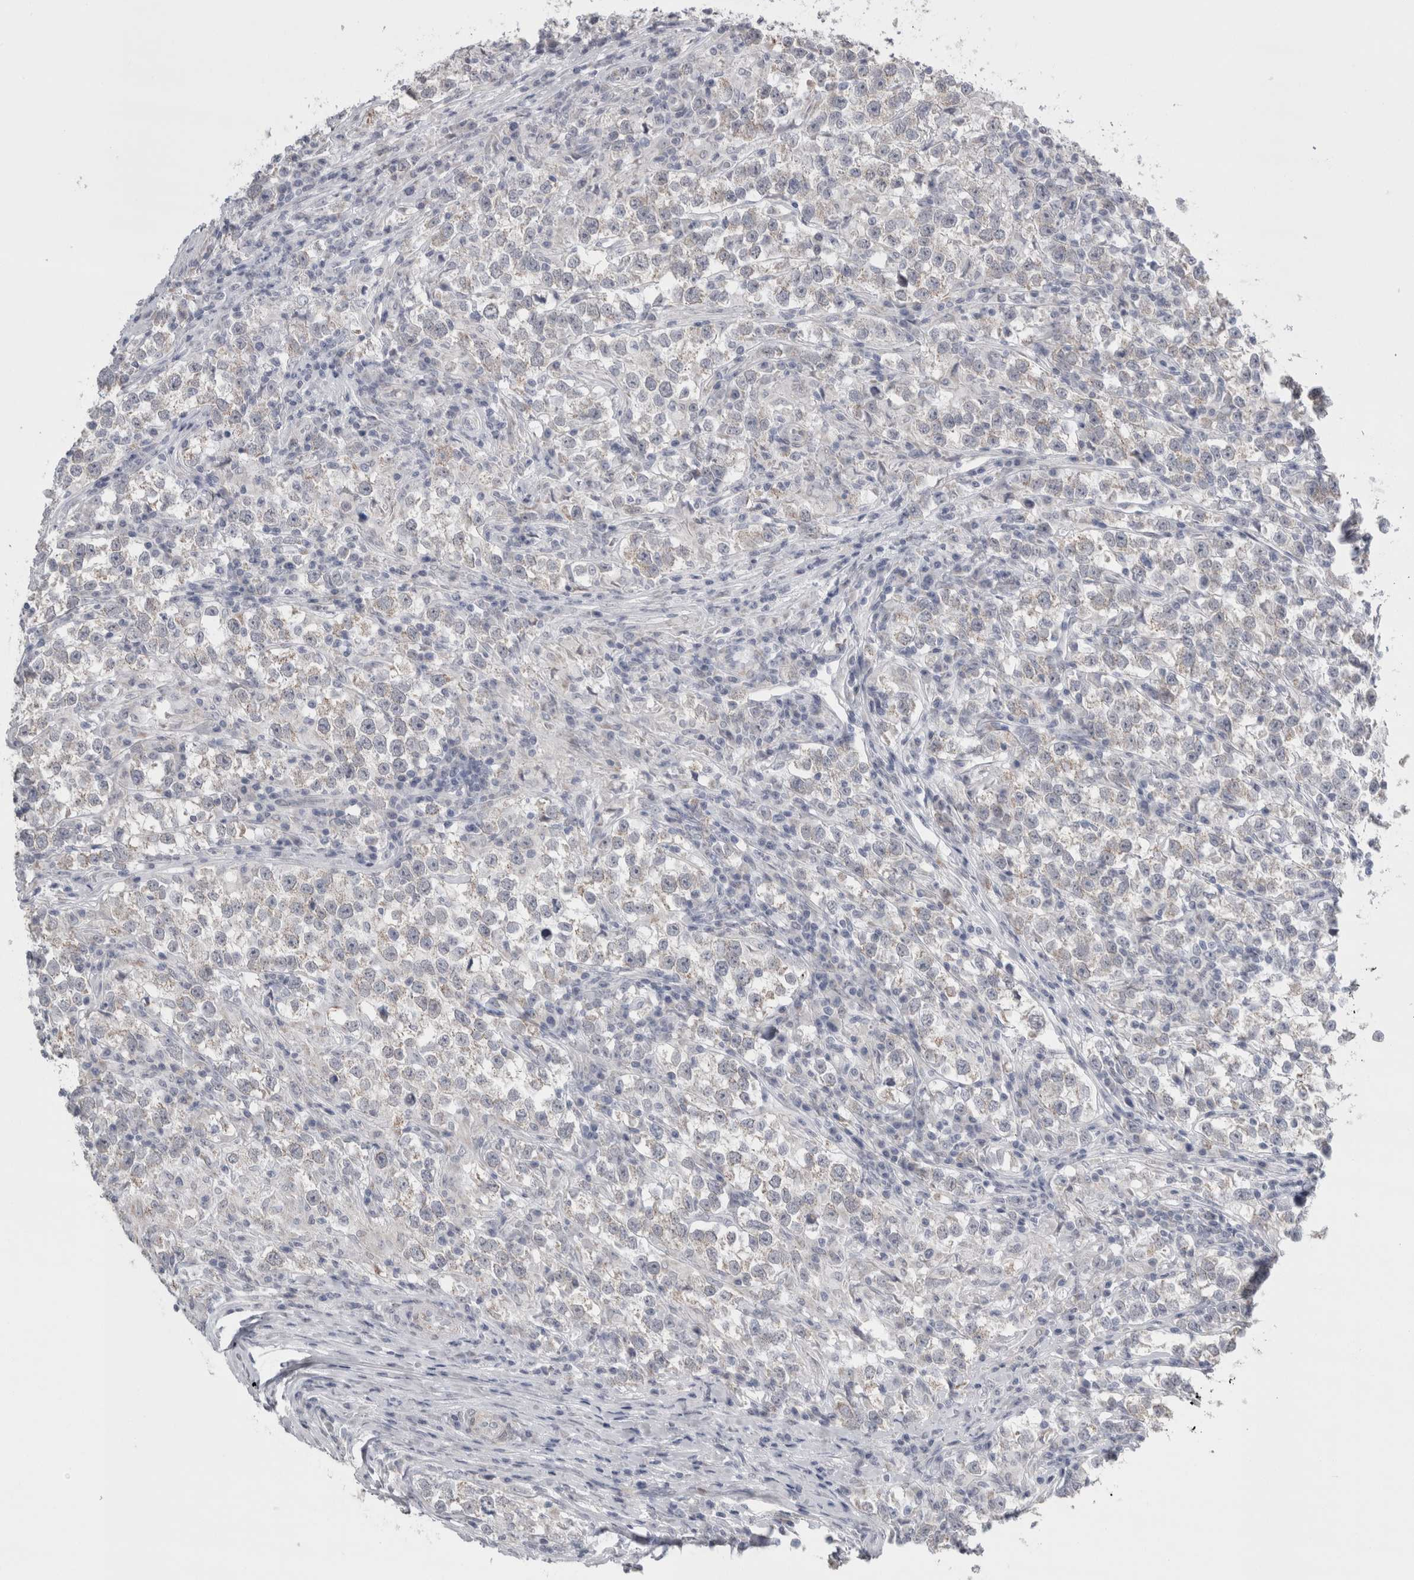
{"staining": {"intensity": "negative", "quantity": "none", "location": "none"}, "tissue": "testis cancer", "cell_type": "Tumor cells", "image_type": "cancer", "snomed": [{"axis": "morphology", "description": "Normal tissue, NOS"}, {"axis": "morphology", "description": "Seminoma, NOS"}, {"axis": "topography", "description": "Testis"}], "caption": "High power microscopy photomicrograph of an immunohistochemistry image of testis cancer (seminoma), revealing no significant positivity in tumor cells.", "gene": "PLIN1", "patient": {"sex": "male", "age": 43}}